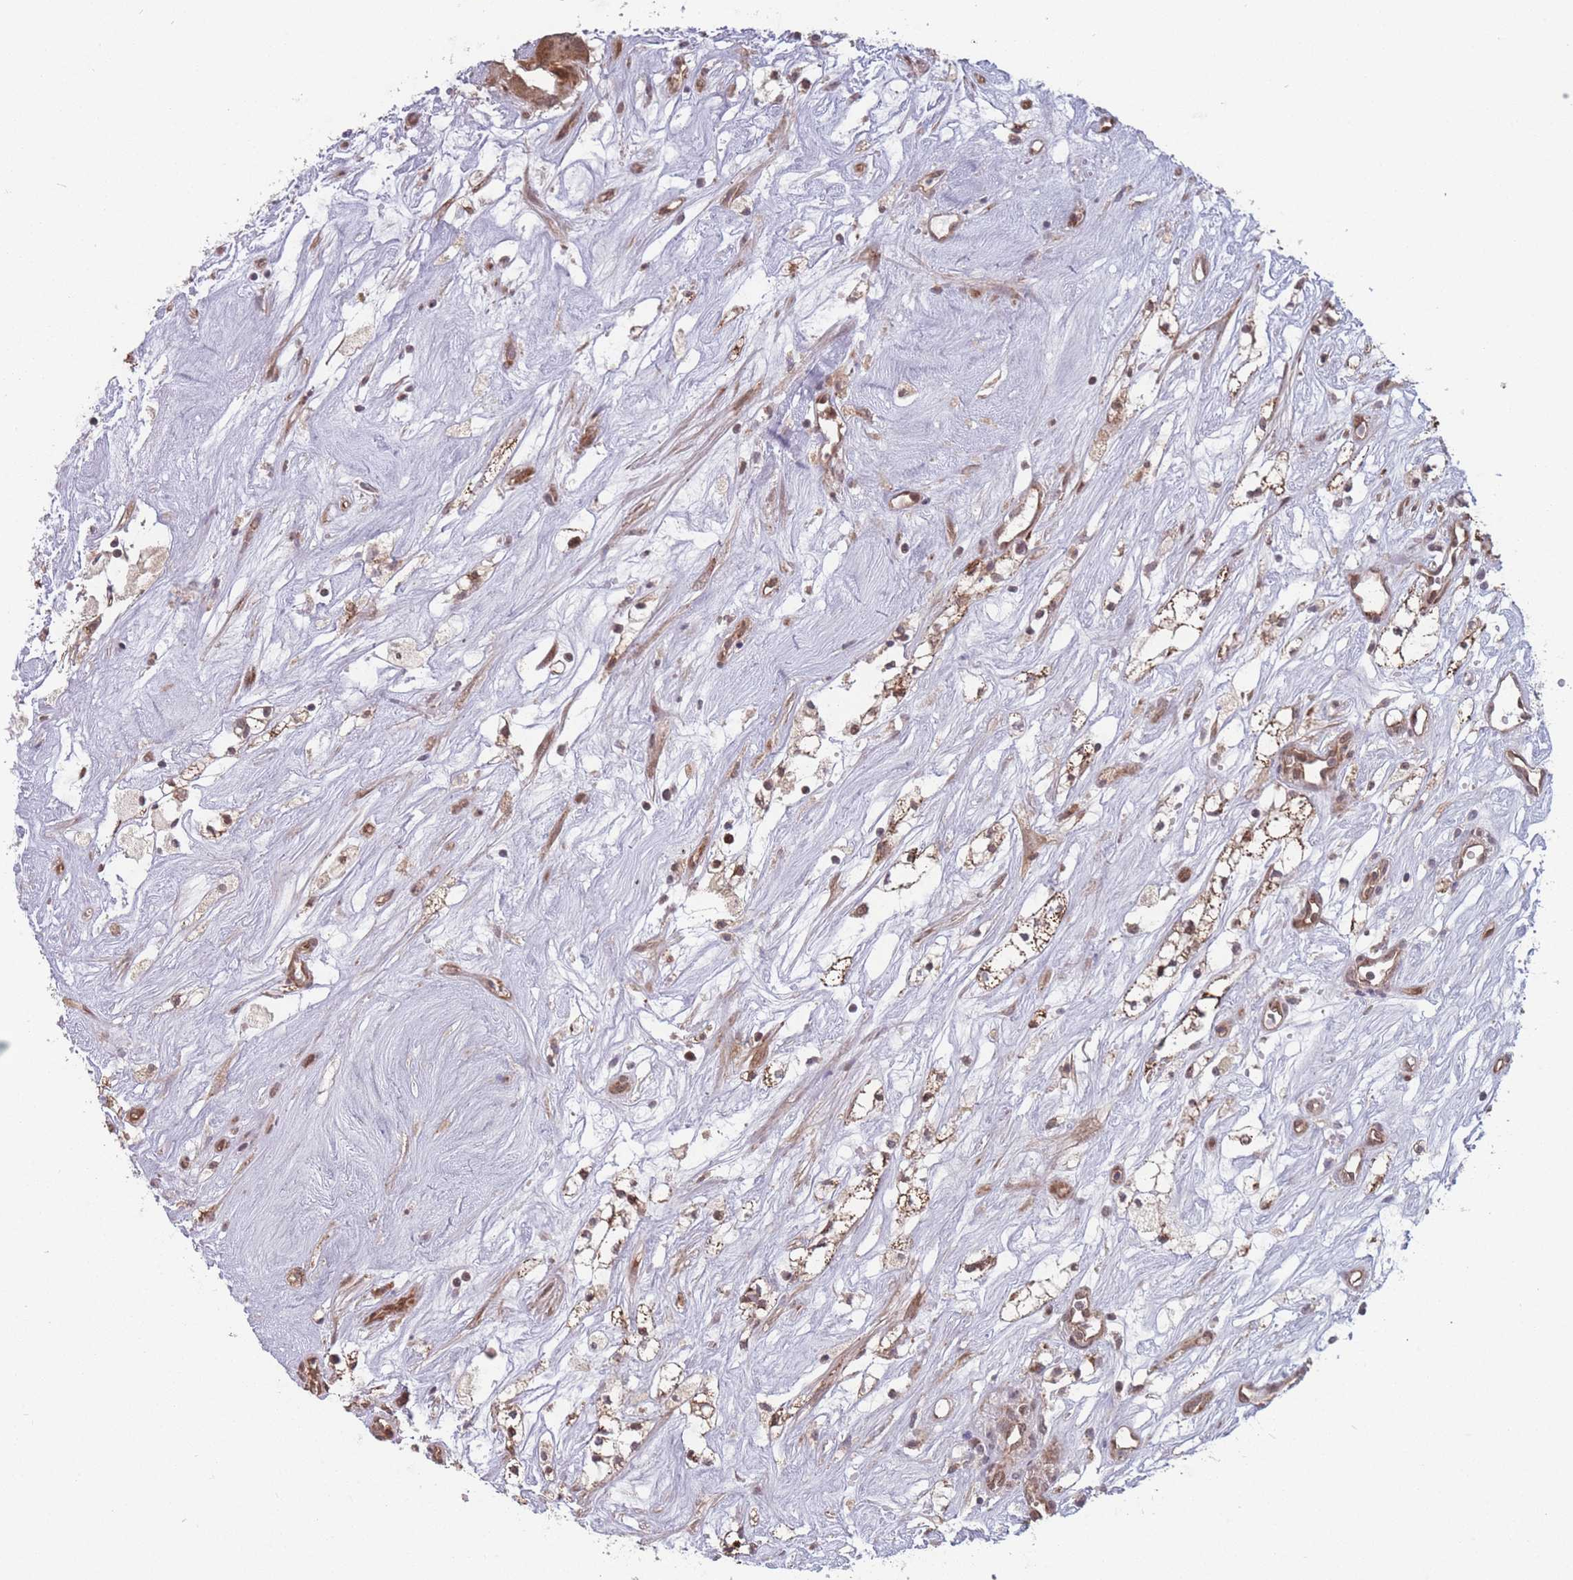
{"staining": {"intensity": "weak", "quantity": "25%-75%", "location": "cytoplasmic/membranous"}, "tissue": "renal cancer", "cell_type": "Tumor cells", "image_type": "cancer", "snomed": [{"axis": "morphology", "description": "Adenocarcinoma, NOS"}, {"axis": "topography", "description": "Kidney"}], "caption": "Human renal cancer (adenocarcinoma) stained with a brown dye demonstrates weak cytoplasmic/membranous positive staining in approximately 25%-75% of tumor cells.", "gene": "RPS18", "patient": {"sex": "male", "age": 59}}